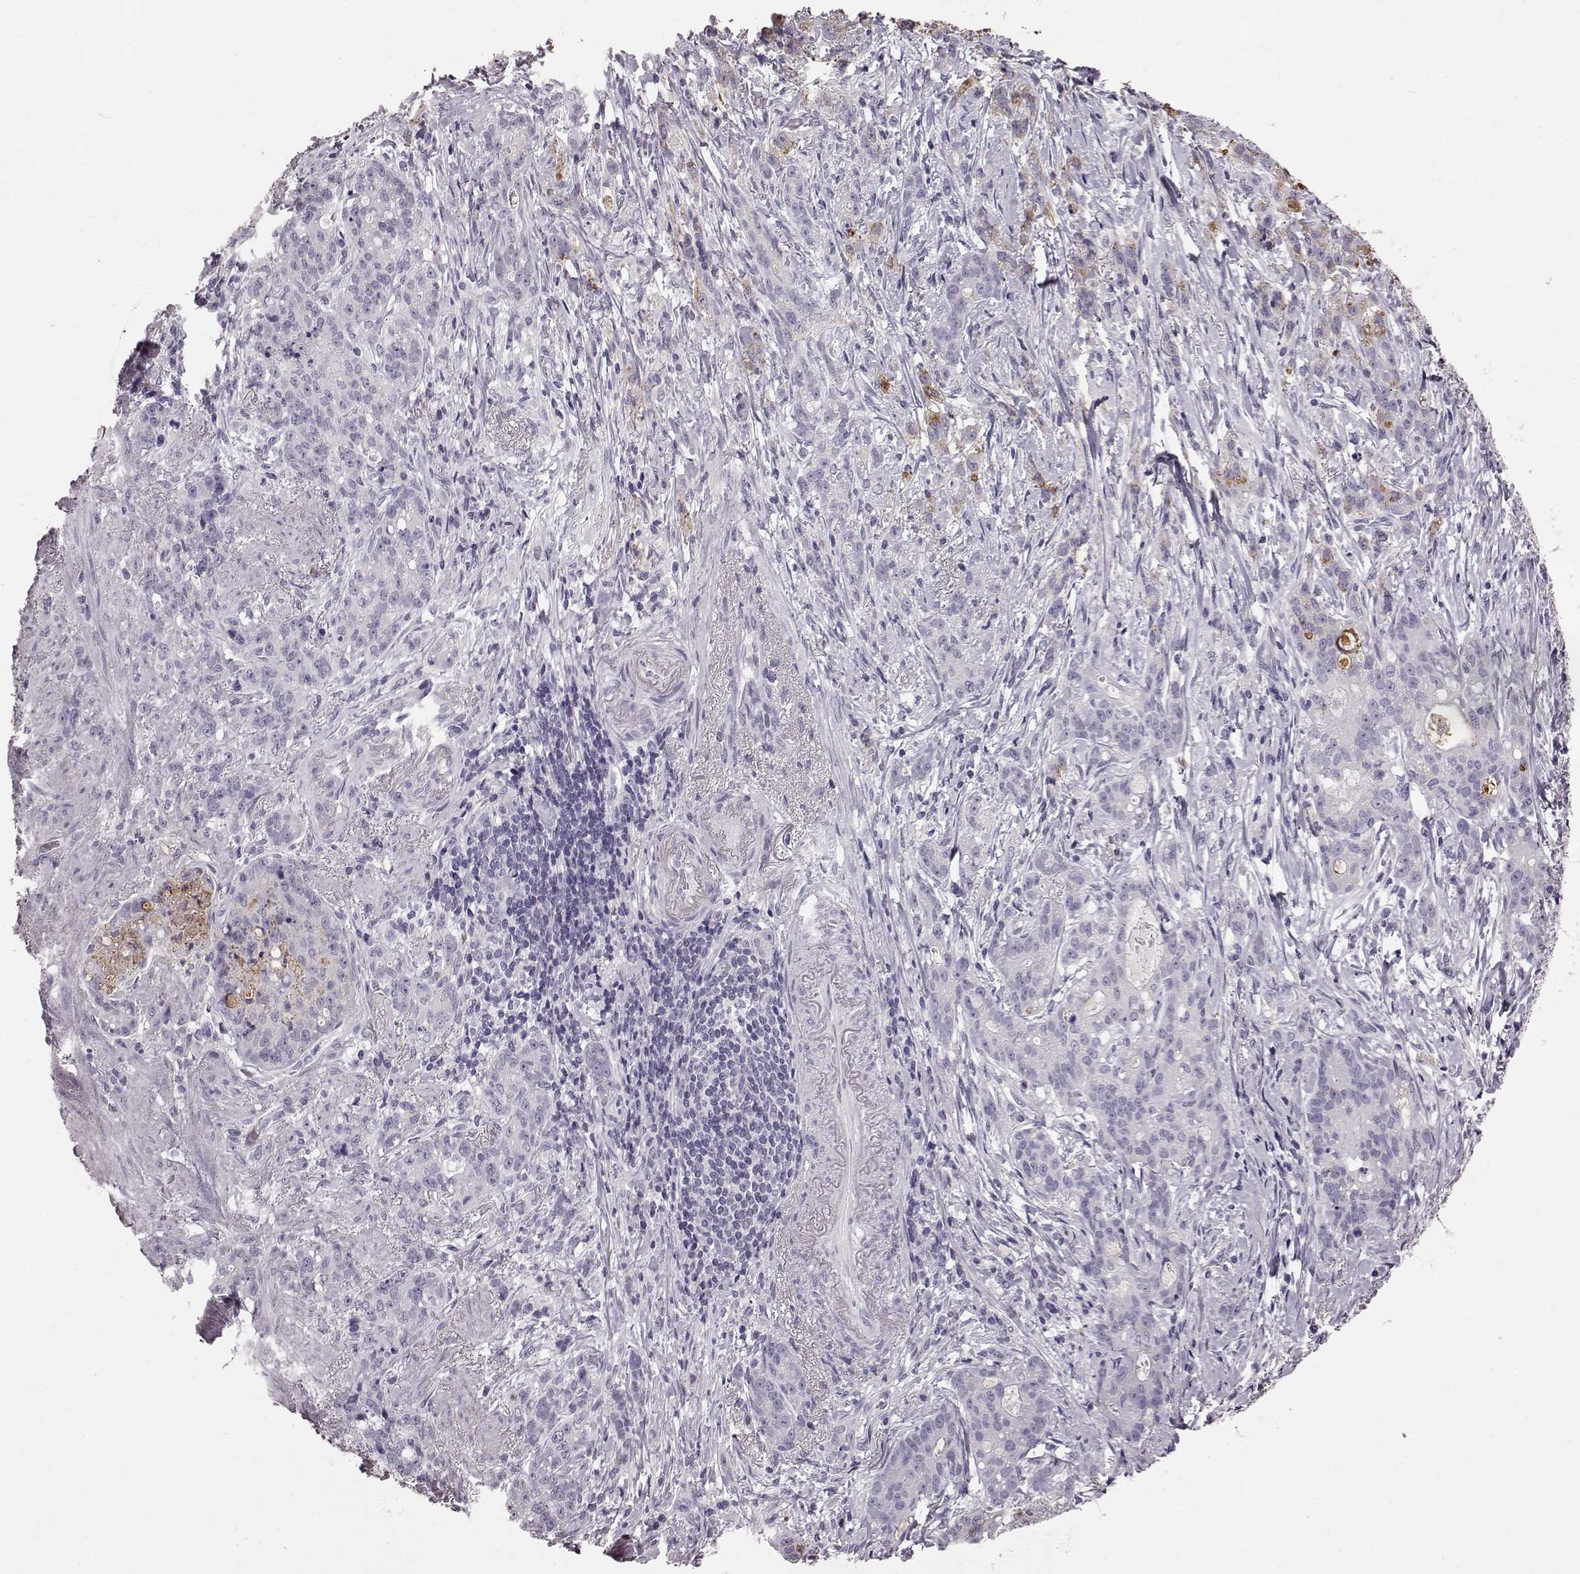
{"staining": {"intensity": "negative", "quantity": "none", "location": "none"}, "tissue": "stomach cancer", "cell_type": "Tumor cells", "image_type": "cancer", "snomed": [{"axis": "morphology", "description": "Adenocarcinoma, NOS"}, {"axis": "topography", "description": "Stomach, lower"}], "caption": "Tumor cells show no significant positivity in stomach cancer. The staining was performed using DAB (3,3'-diaminobenzidine) to visualize the protein expression in brown, while the nuclei were stained in blue with hematoxylin (Magnification: 20x).", "gene": "FUT4", "patient": {"sex": "male", "age": 88}}